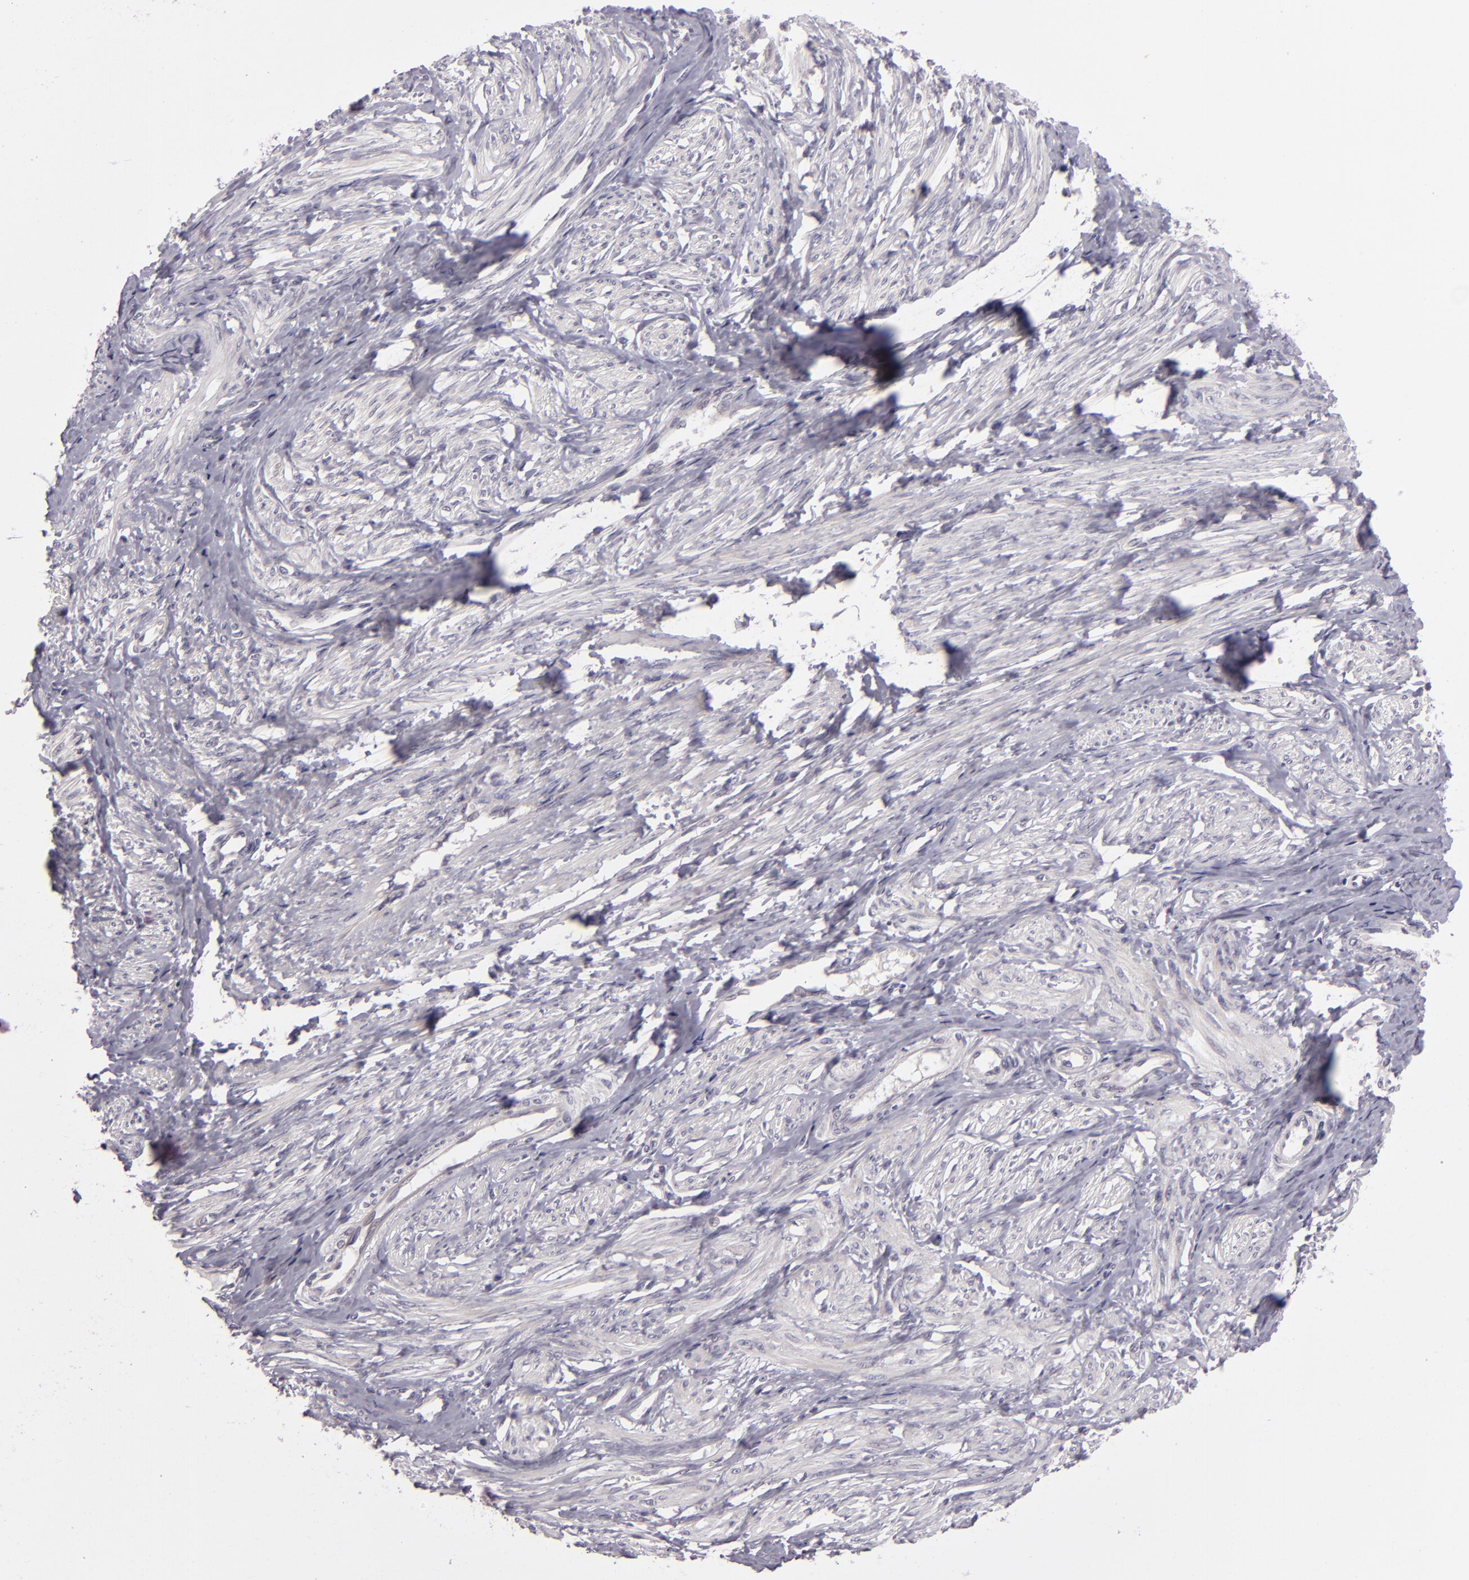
{"staining": {"intensity": "negative", "quantity": "none", "location": "none"}, "tissue": "smooth muscle", "cell_type": "Smooth muscle cells", "image_type": "normal", "snomed": [{"axis": "morphology", "description": "Normal tissue, NOS"}, {"axis": "topography", "description": "Smooth muscle"}, {"axis": "topography", "description": "Uterus"}], "caption": "This is a micrograph of immunohistochemistry (IHC) staining of benign smooth muscle, which shows no staining in smooth muscle cells. (DAB (3,3'-diaminobenzidine) immunohistochemistry (IHC) visualized using brightfield microscopy, high magnification).", "gene": "EGFL6", "patient": {"sex": "female", "age": 39}}